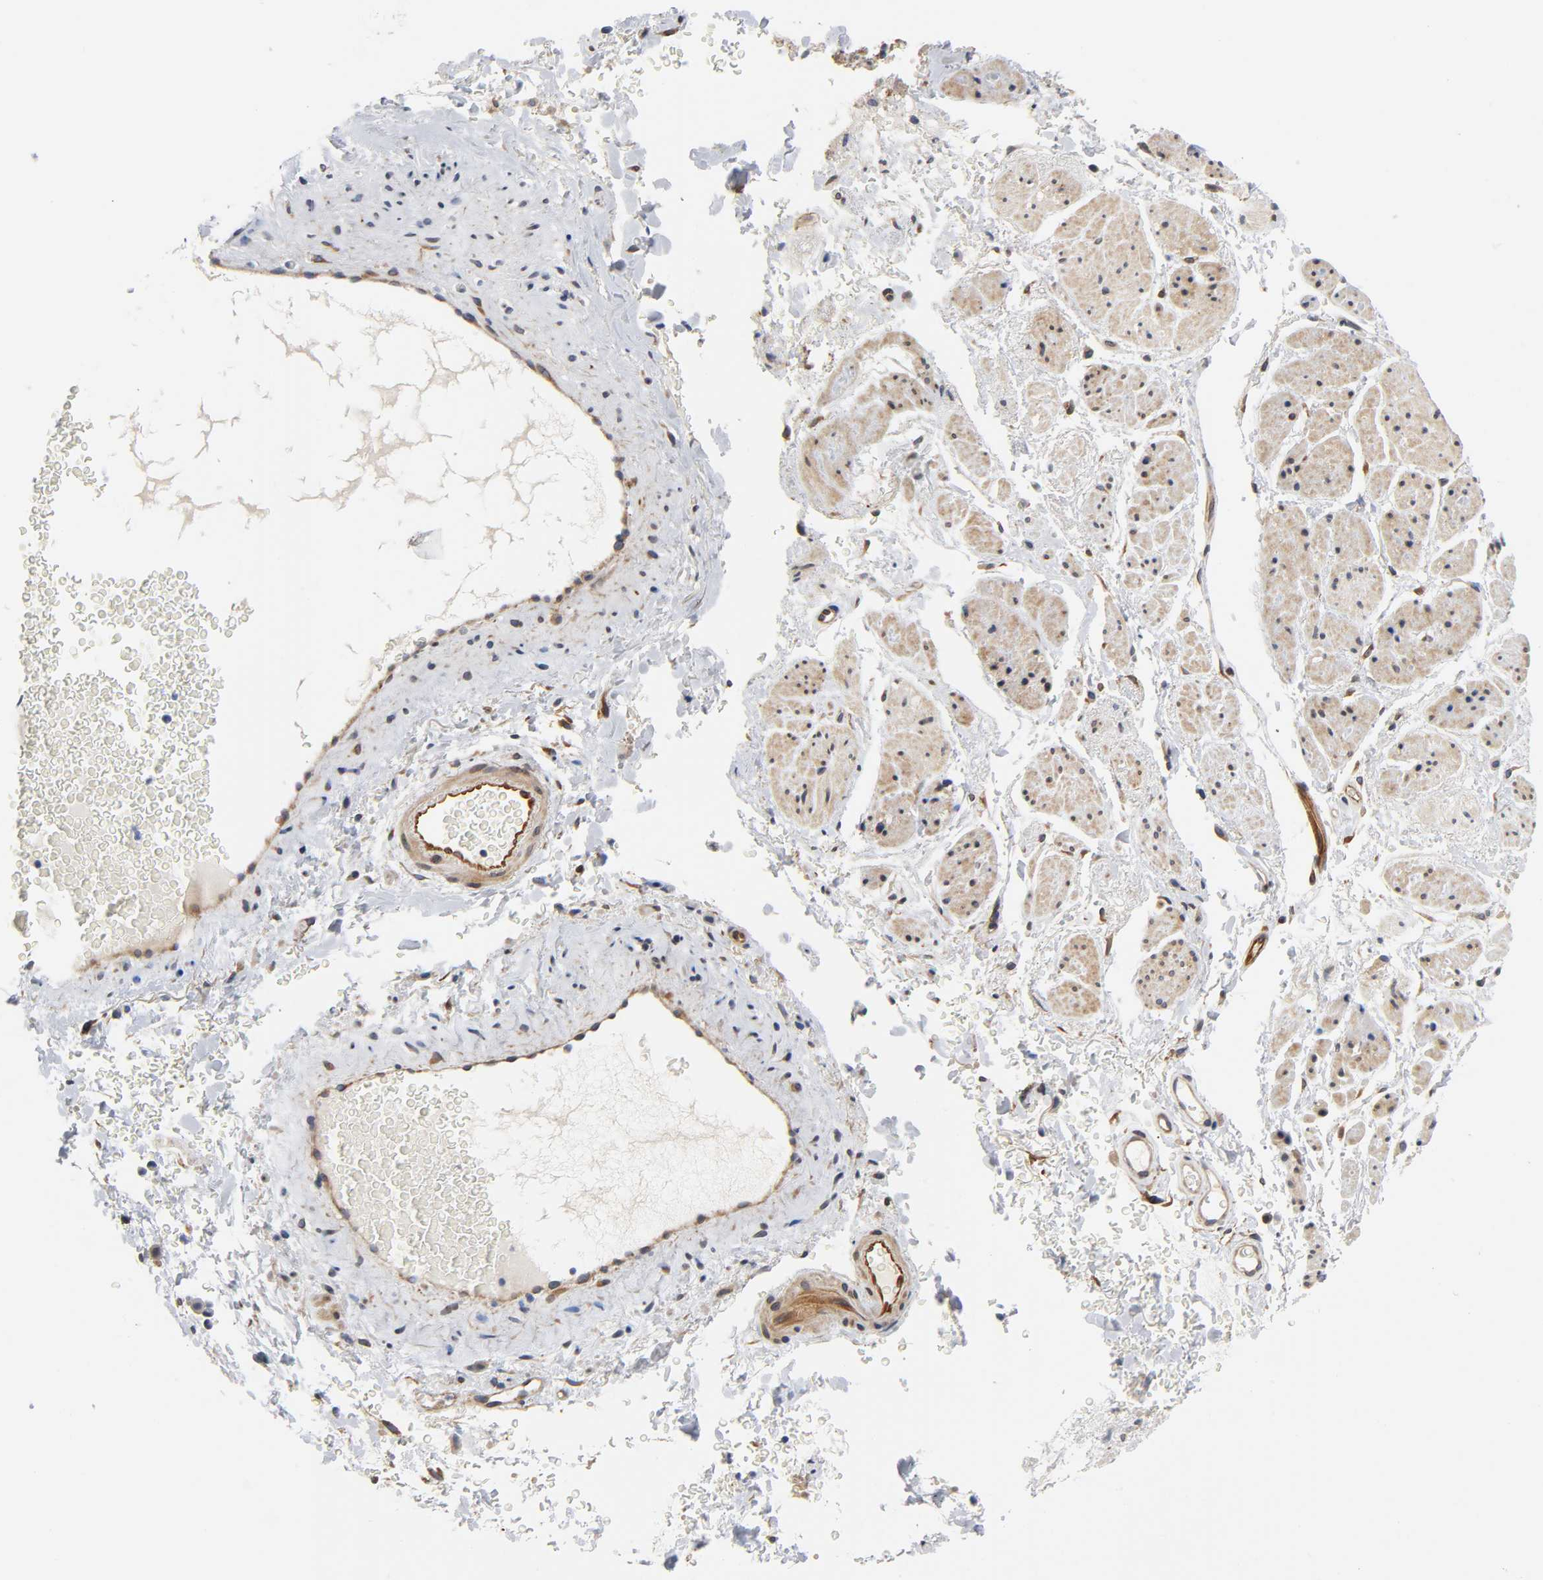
{"staining": {"intensity": "negative", "quantity": "none", "location": "none"}, "tissue": "adipose tissue", "cell_type": "Adipocytes", "image_type": "normal", "snomed": [{"axis": "morphology", "description": "Normal tissue, NOS"}, {"axis": "topography", "description": "Soft tissue"}, {"axis": "topography", "description": "Peripheral nerve tissue"}], "caption": "A histopathology image of adipose tissue stained for a protein shows no brown staining in adipocytes. (IHC, brightfield microscopy, high magnification).", "gene": "ASB6", "patient": {"sex": "female", "age": 71}}